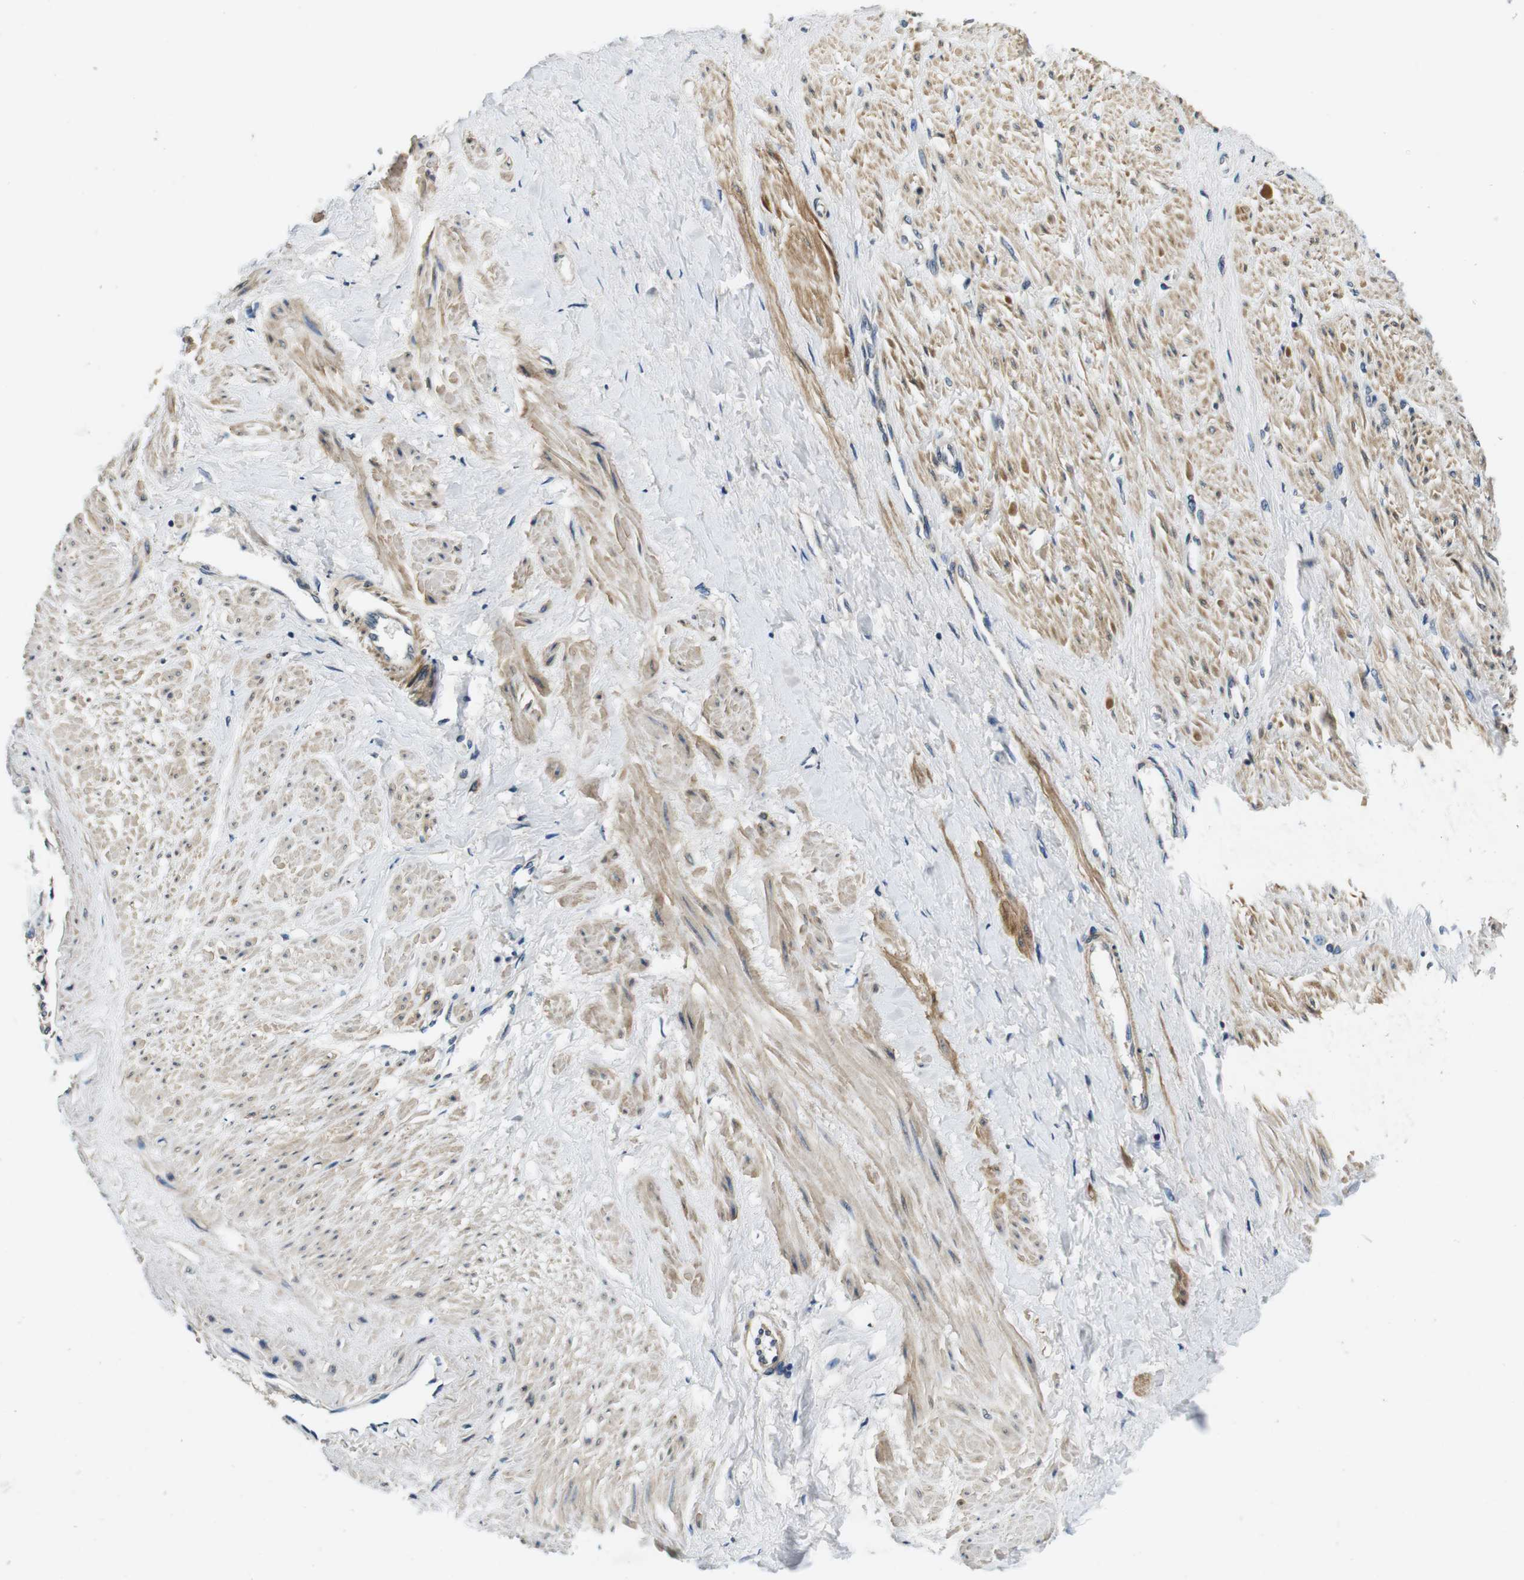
{"staining": {"intensity": "moderate", "quantity": "25%-75%", "location": "cytoplasmic/membranous"}, "tissue": "smooth muscle", "cell_type": "Smooth muscle cells", "image_type": "normal", "snomed": [{"axis": "morphology", "description": "Normal tissue, NOS"}, {"axis": "topography", "description": "Smooth muscle"}, {"axis": "topography", "description": "Uterus"}], "caption": "Immunohistochemical staining of normal human smooth muscle displays medium levels of moderate cytoplasmic/membranous staining in about 25%-75% of smooth muscle cells. The staining is performed using DAB (3,3'-diaminobenzidine) brown chromogen to label protein expression. The nuclei are counter-stained blue using hematoxylin.", "gene": "DTNA", "patient": {"sex": "female", "age": 39}}